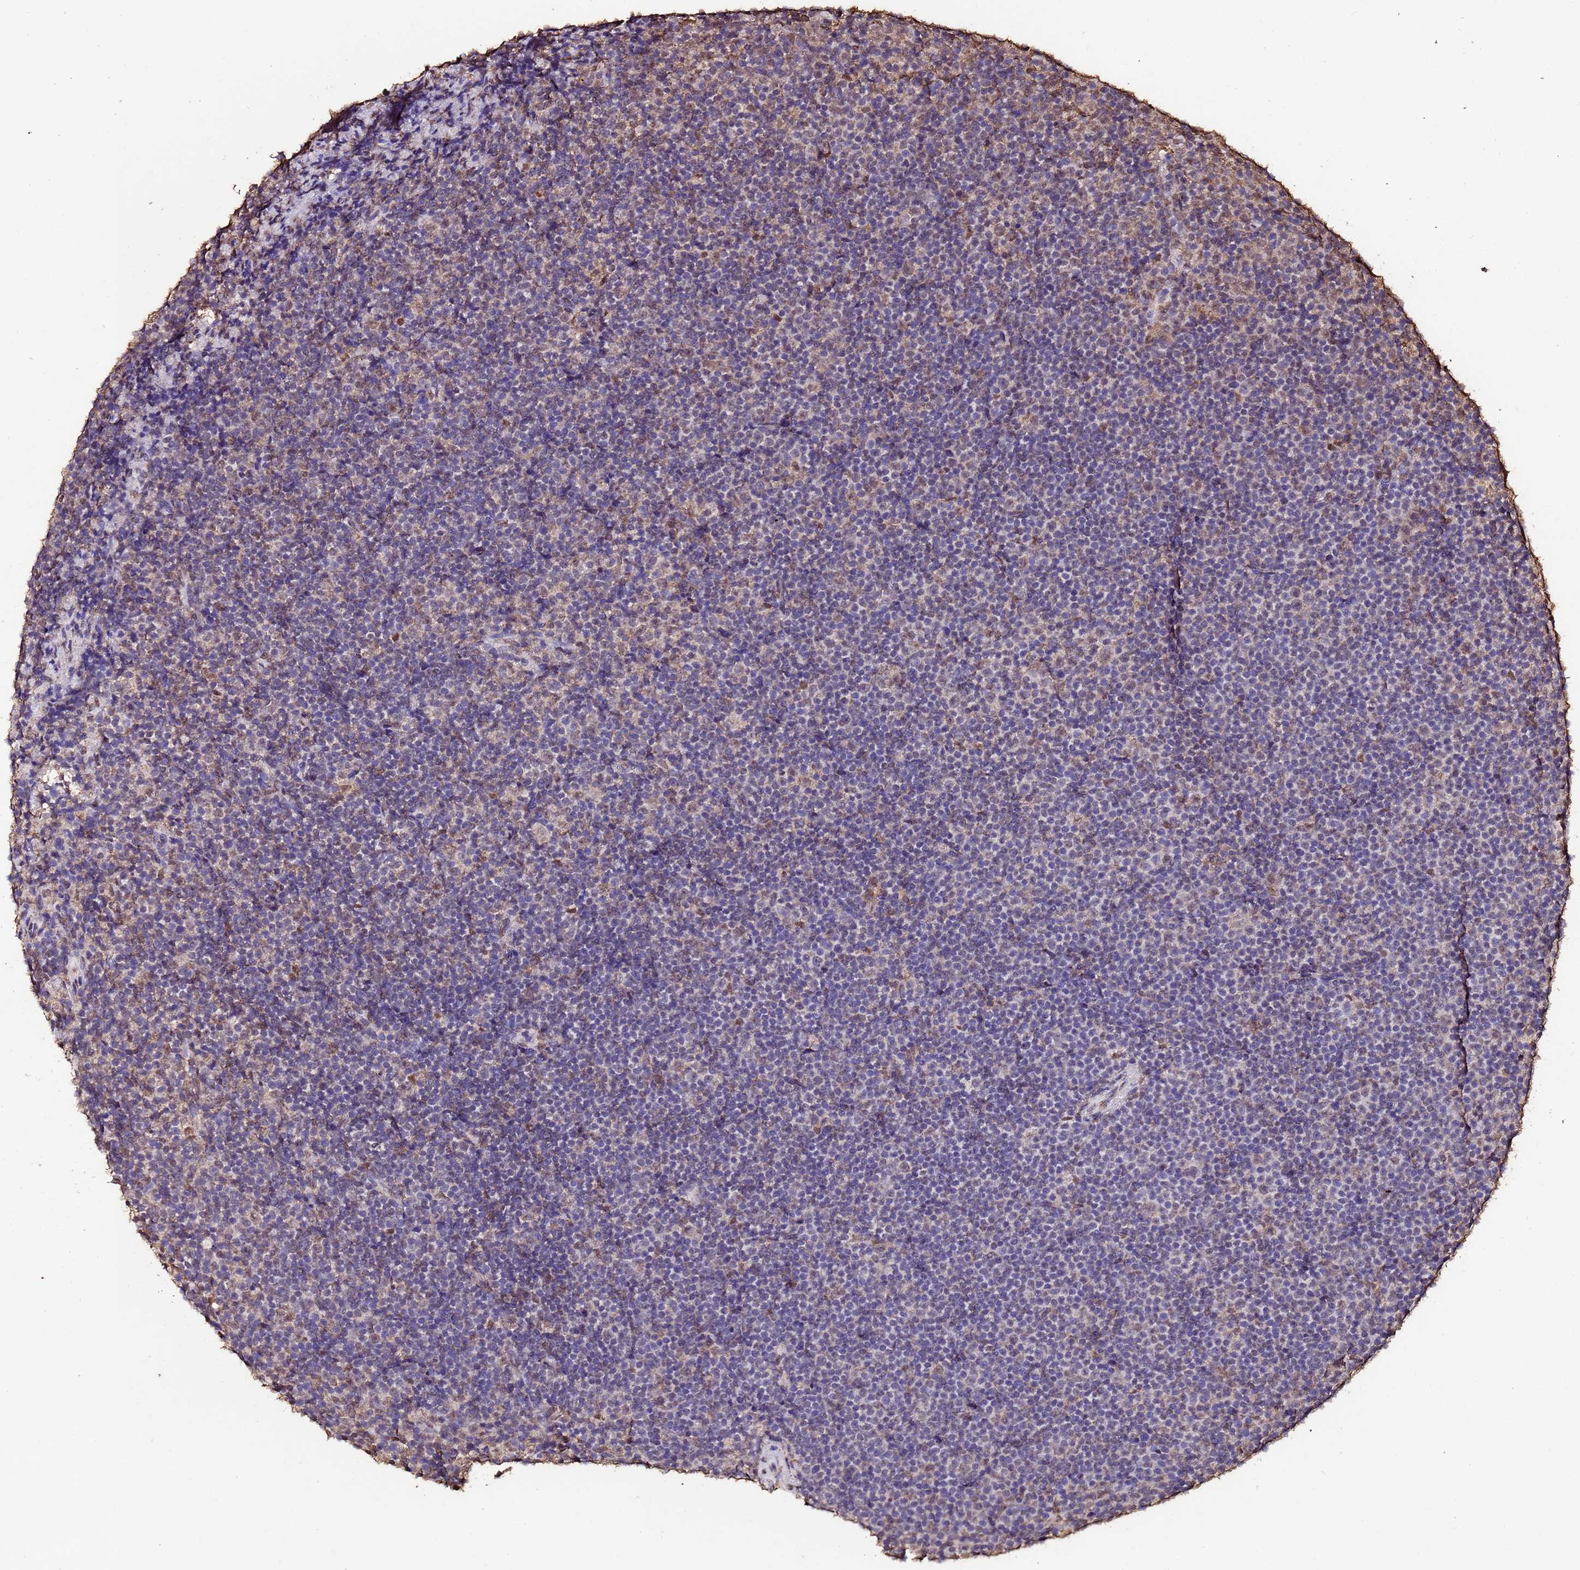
{"staining": {"intensity": "weak", "quantity": "<25%", "location": "nuclear"}, "tissue": "lymphoma", "cell_type": "Tumor cells", "image_type": "cancer", "snomed": [{"axis": "morphology", "description": "Malignant lymphoma, non-Hodgkin's type, Low grade"}, {"axis": "topography", "description": "Lymph node"}], "caption": "Tumor cells are negative for protein expression in human lymphoma.", "gene": "TRIP6", "patient": {"sex": "female", "age": 67}}